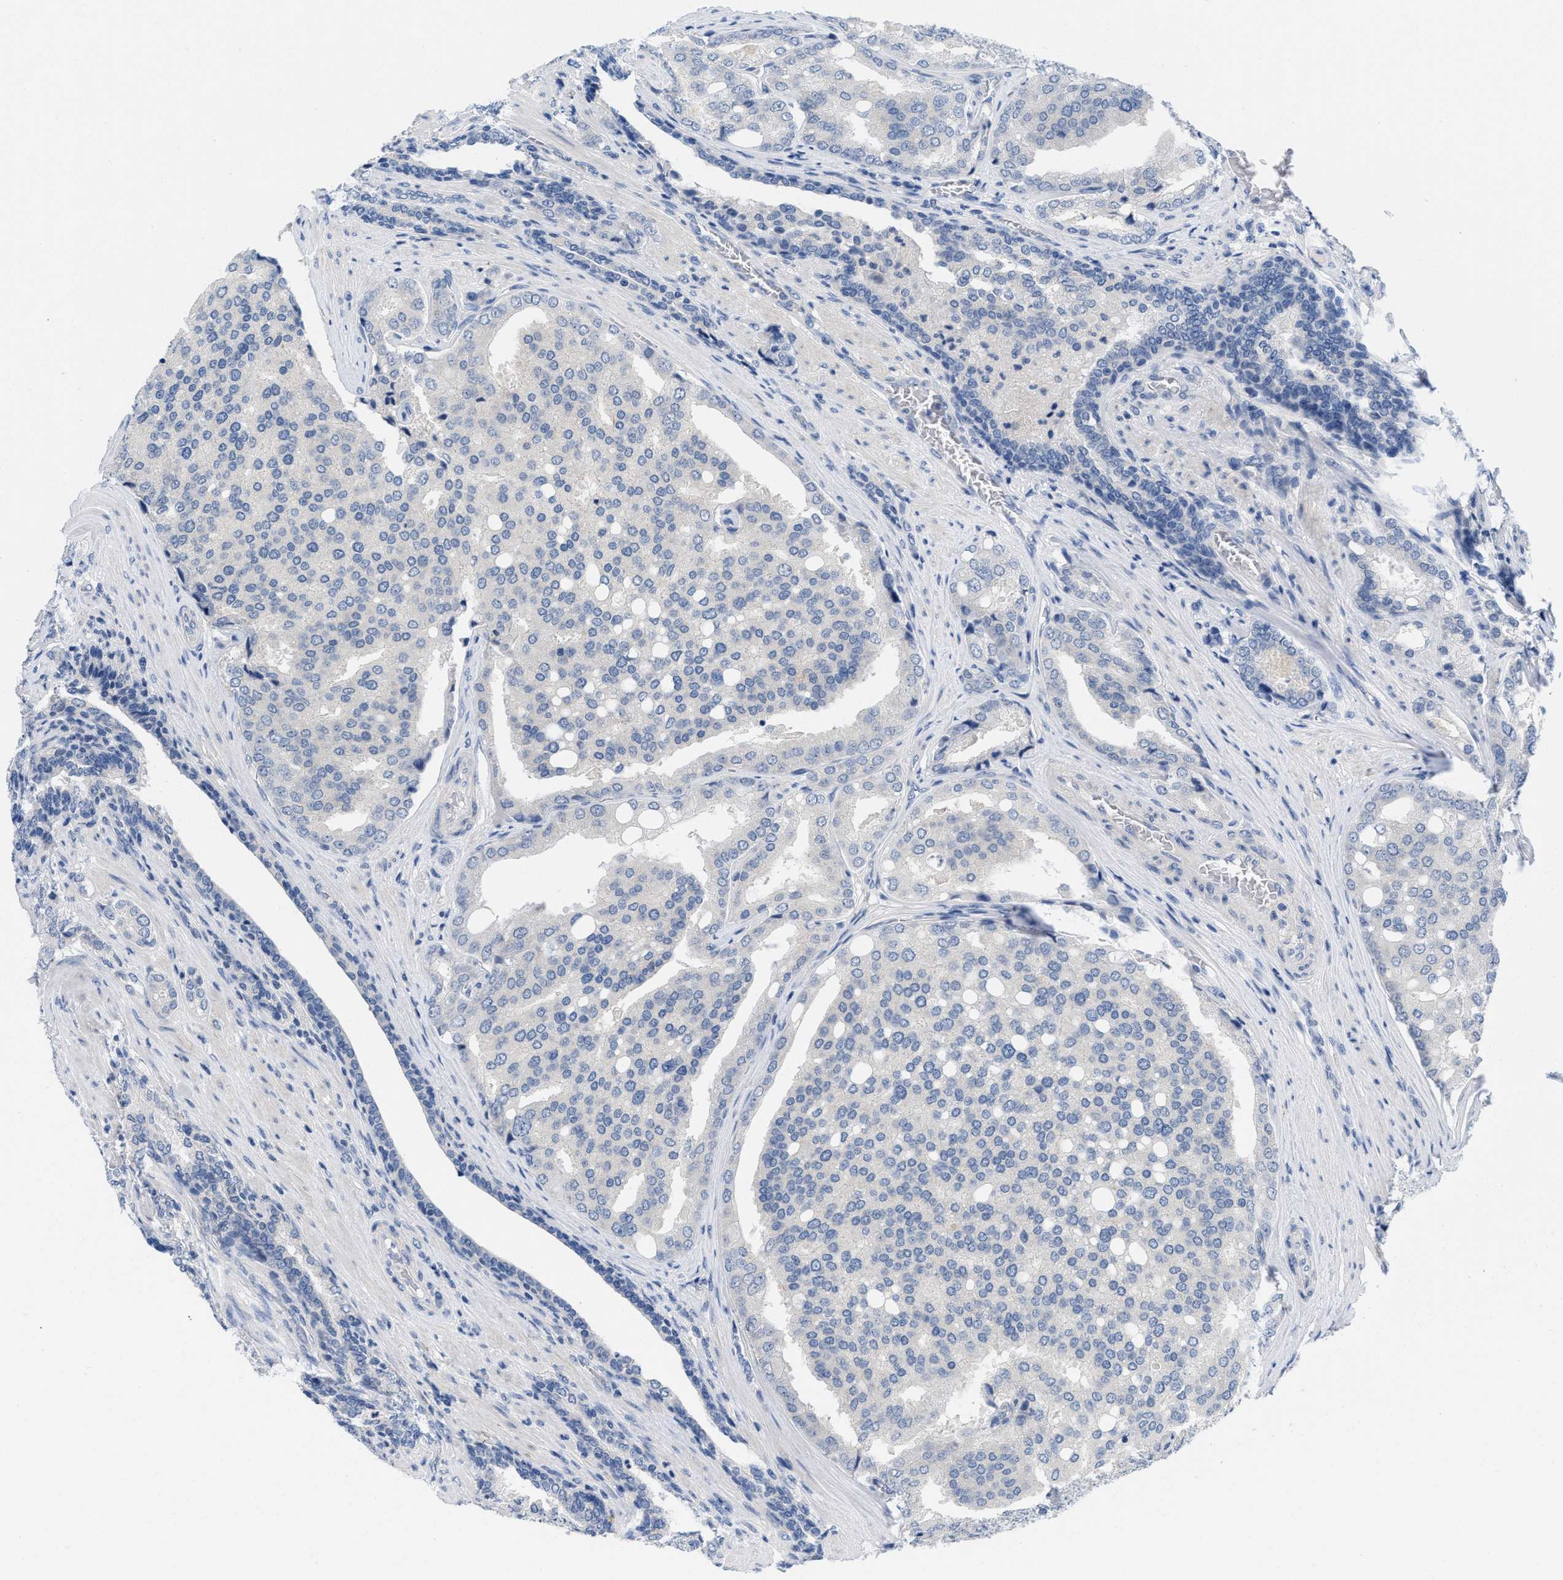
{"staining": {"intensity": "negative", "quantity": "none", "location": "none"}, "tissue": "prostate cancer", "cell_type": "Tumor cells", "image_type": "cancer", "snomed": [{"axis": "morphology", "description": "Adenocarcinoma, High grade"}, {"axis": "topography", "description": "Prostate"}], "caption": "This is an immunohistochemistry histopathology image of prostate adenocarcinoma (high-grade). There is no expression in tumor cells.", "gene": "PYY", "patient": {"sex": "male", "age": 50}}